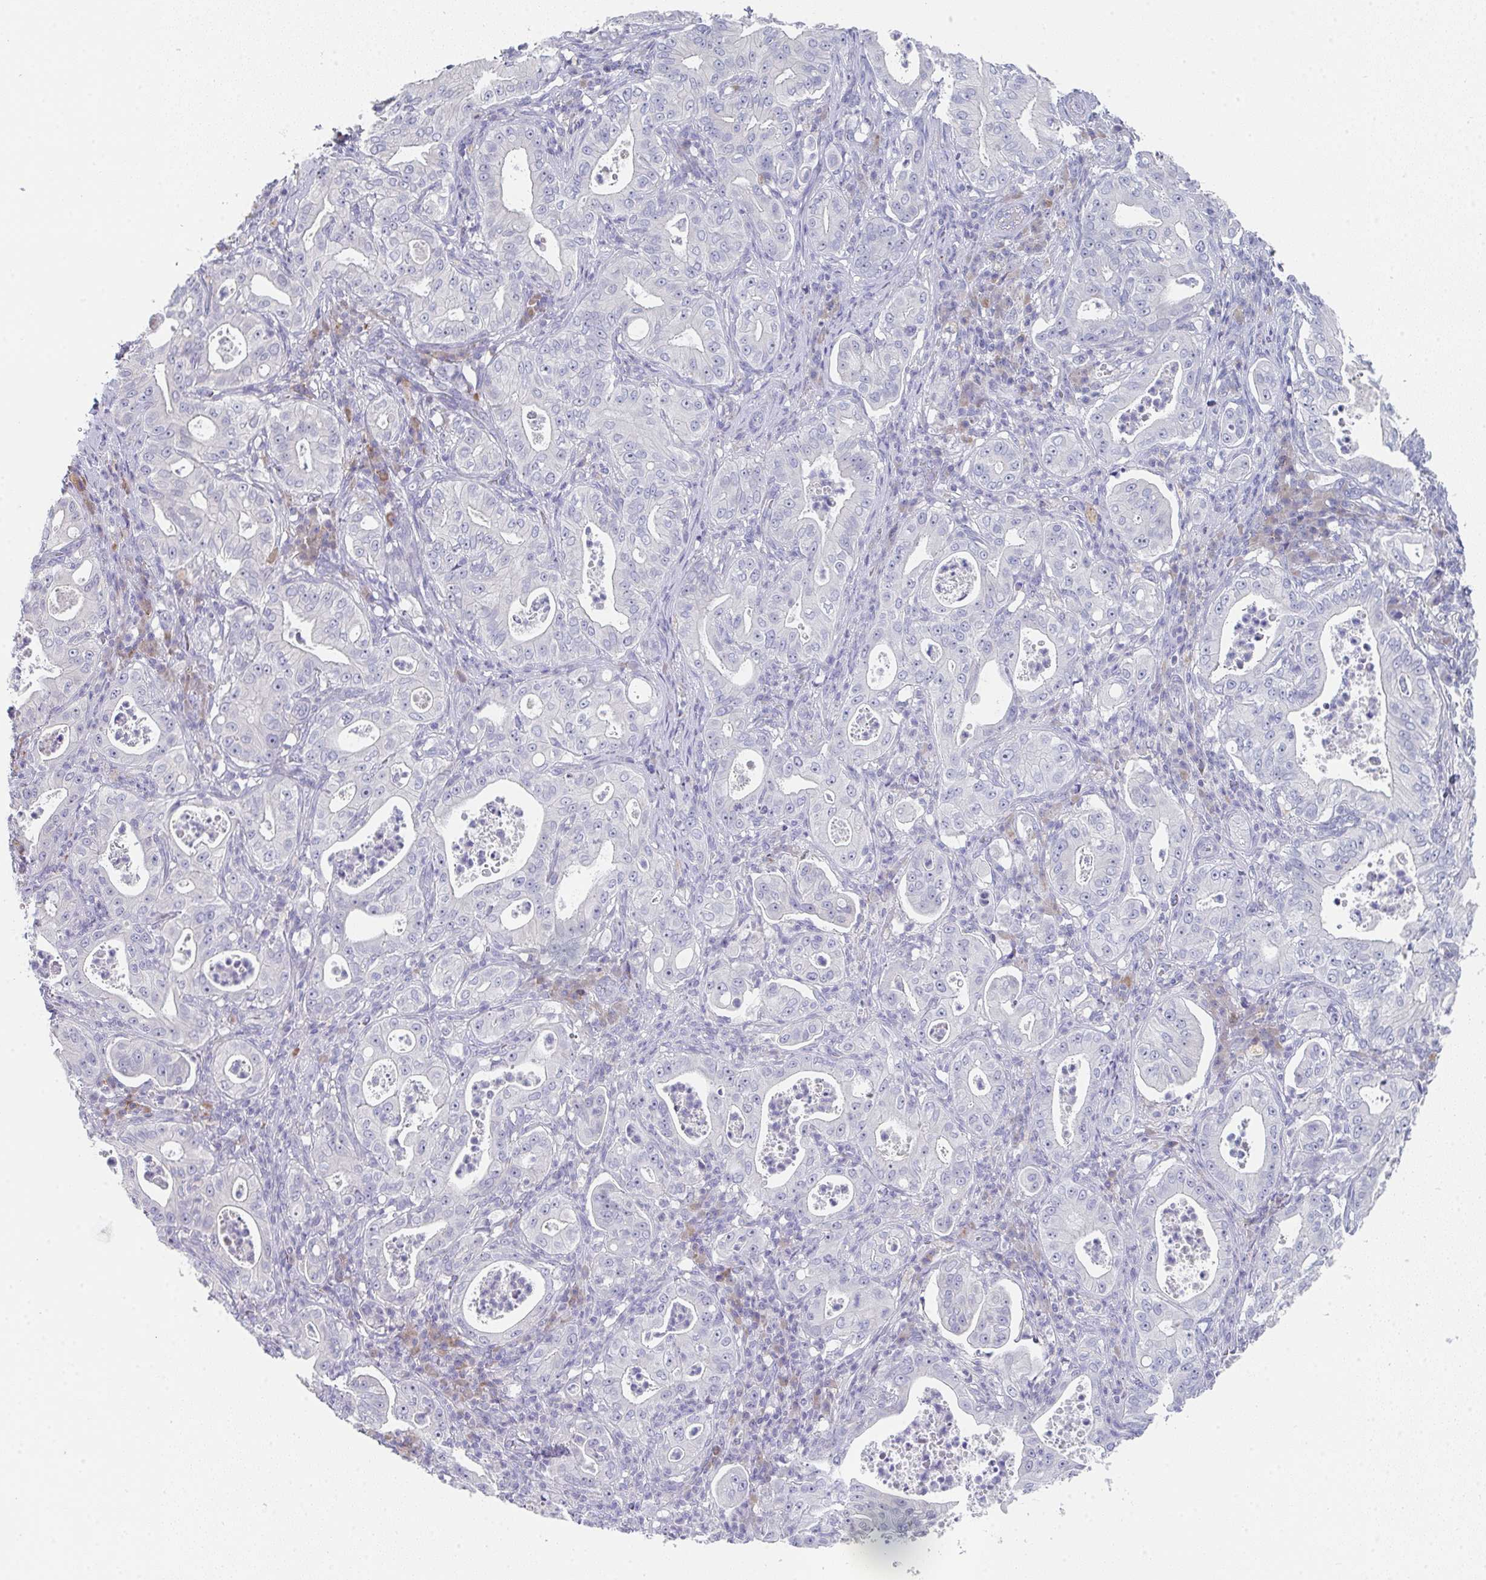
{"staining": {"intensity": "negative", "quantity": "none", "location": "none"}, "tissue": "pancreatic cancer", "cell_type": "Tumor cells", "image_type": "cancer", "snomed": [{"axis": "morphology", "description": "Adenocarcinoma, NOS"}, {"axis": "topography", "description": "Pancreas"}], "caption": "High power microscopy micrograph of an IHC image of pancreatic adenocarcinoma, revealing no significant positivity in tumor cells.", "gene": "NOXRED1", "patient": {"sex": "male", "age": 71}}